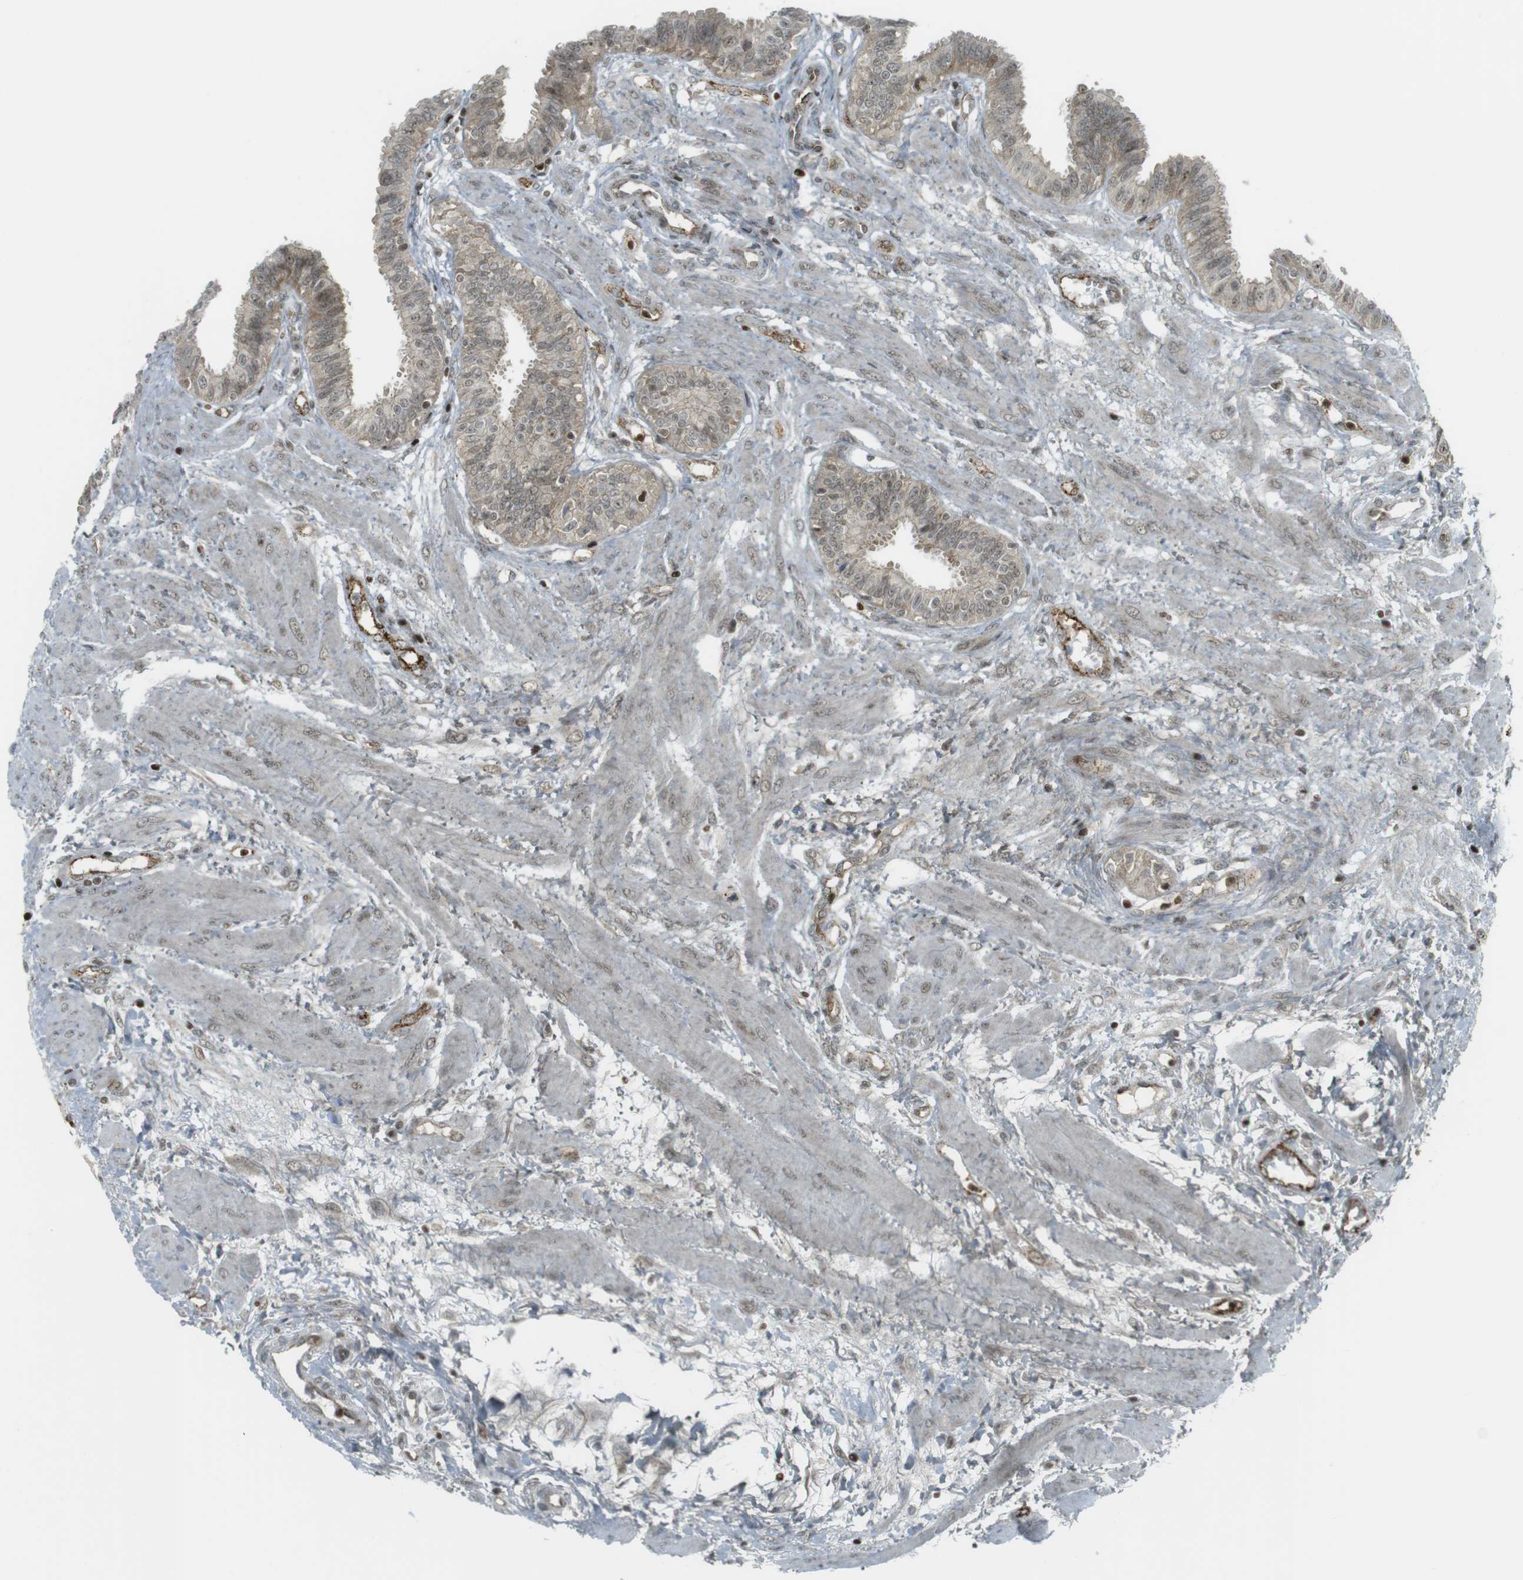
{"staining": {"intensity": "moderate", "quantity": ">75%", "location": "cytoplasmic/membranous,nuclear"}, "tissue": "fallopian tube", "cell_type": "Glandular cells", "image_type": "normal", "snomed": [{"axis": "morphology", "description": "Normal tissue, NOS"}, {"axis": "topography", "description": "Fallopian tube"}], "caption": "Approximately >75% of glandular cells in normal human fallopian tube demonstrate moderate cytoplasmic/membranous,nuclear protein positivity as visualized by brown immunohistochemical staining.", "gene": "PPP1R13B", "patient": {"sex": "female", "age": 32}}